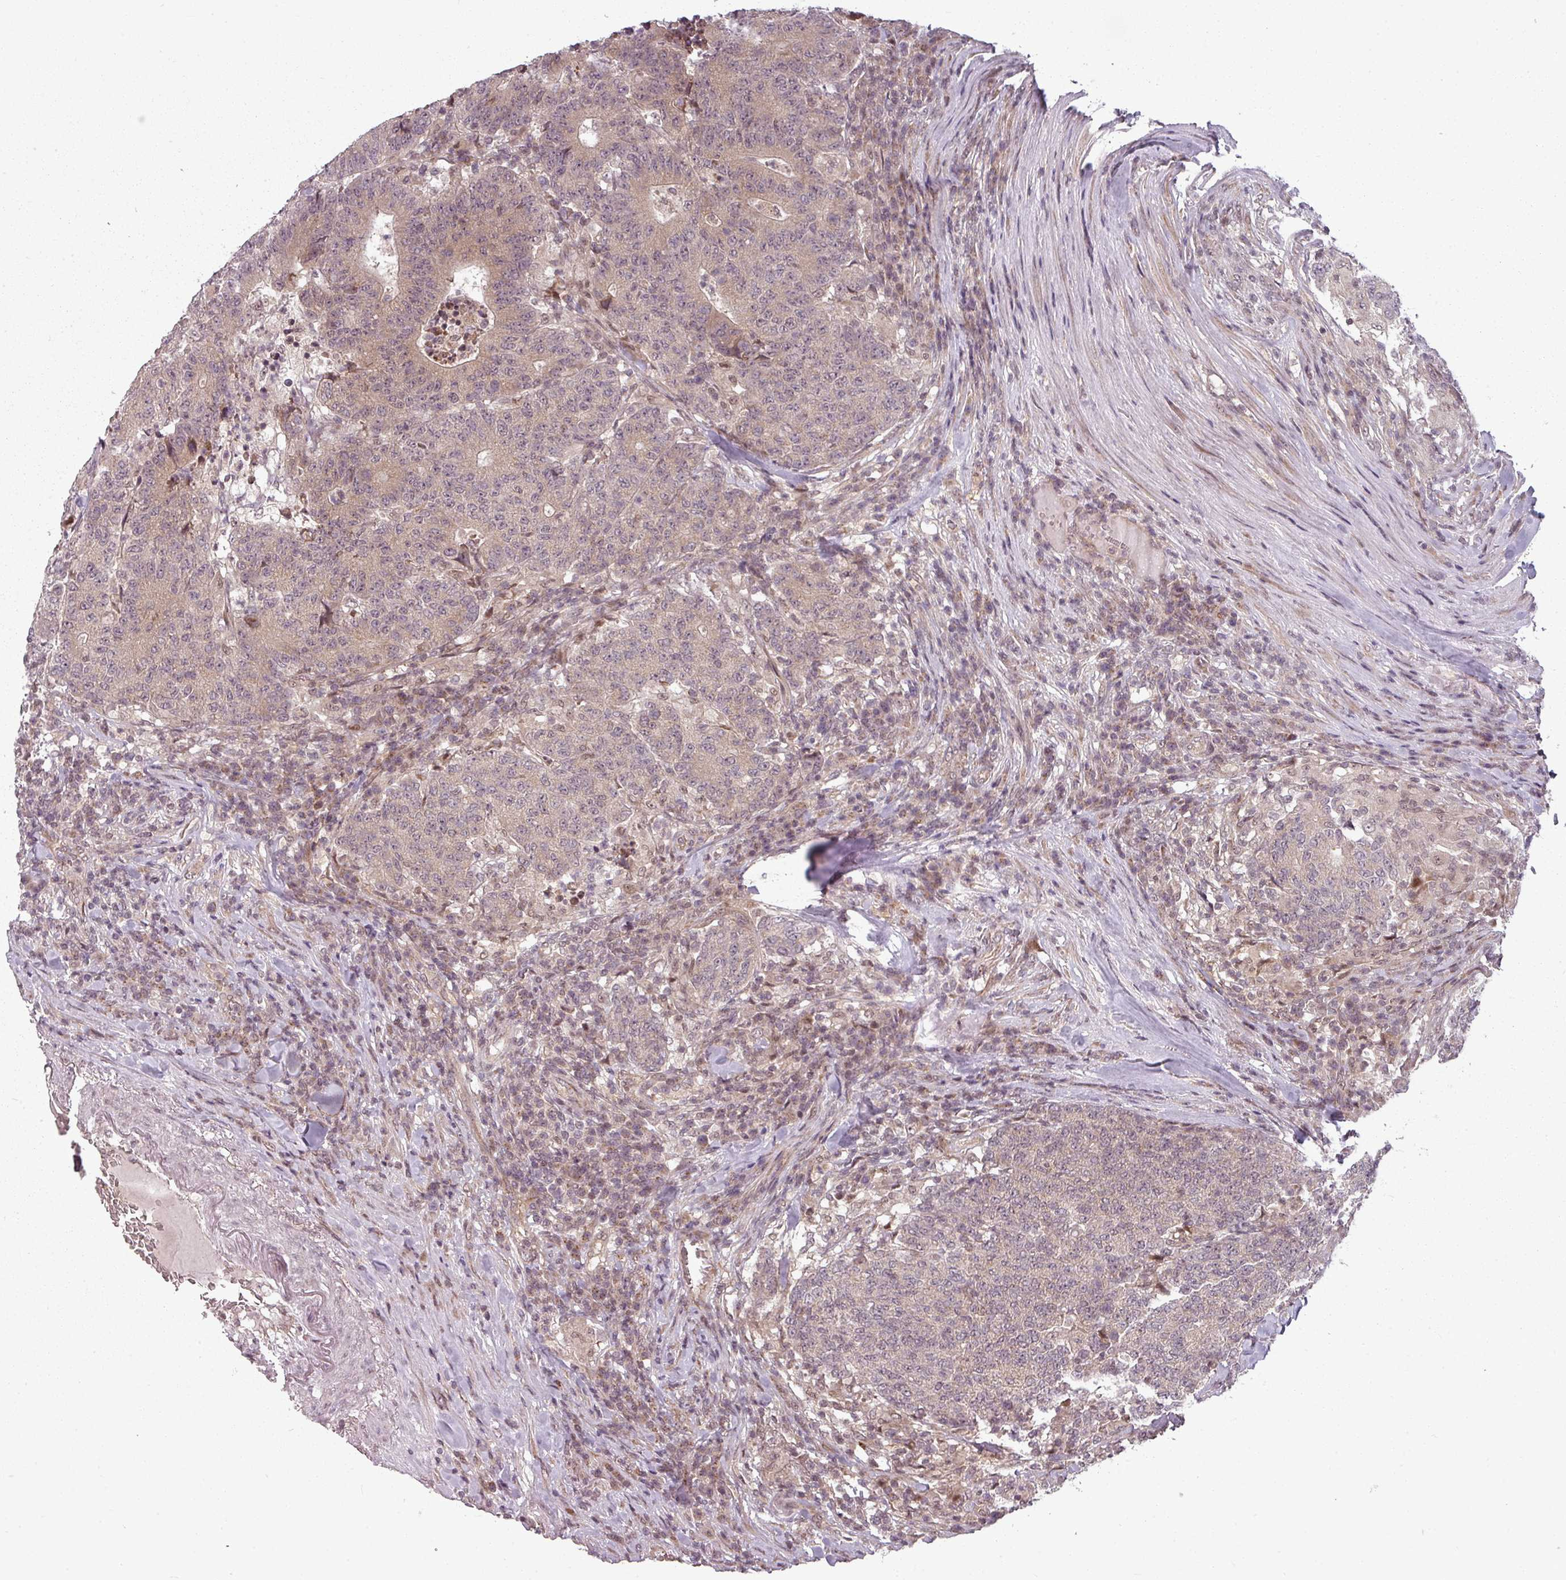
{"staining": {"intensity": "weak", "quantity": ">75%", "location": "cytoplasmic/membranous"}, "tissue": "colorectal cancer", "cell_type": "Tumor cells", "image_type": "cancer", "snomed": [{"axis": "morphology", "description": "Adenocarcinoma, NOS"}, {"axis": "topography", "description": "Colon"}], "caption": "About >75% of tumor cells in human adenocarcinoma (colorectal) display weak cytoplasmic/membranous protein expression as visualized by brown immunohistochemical staining.", "gene": "CLIC1", "patient": {"sex": "female", "age": 75}}